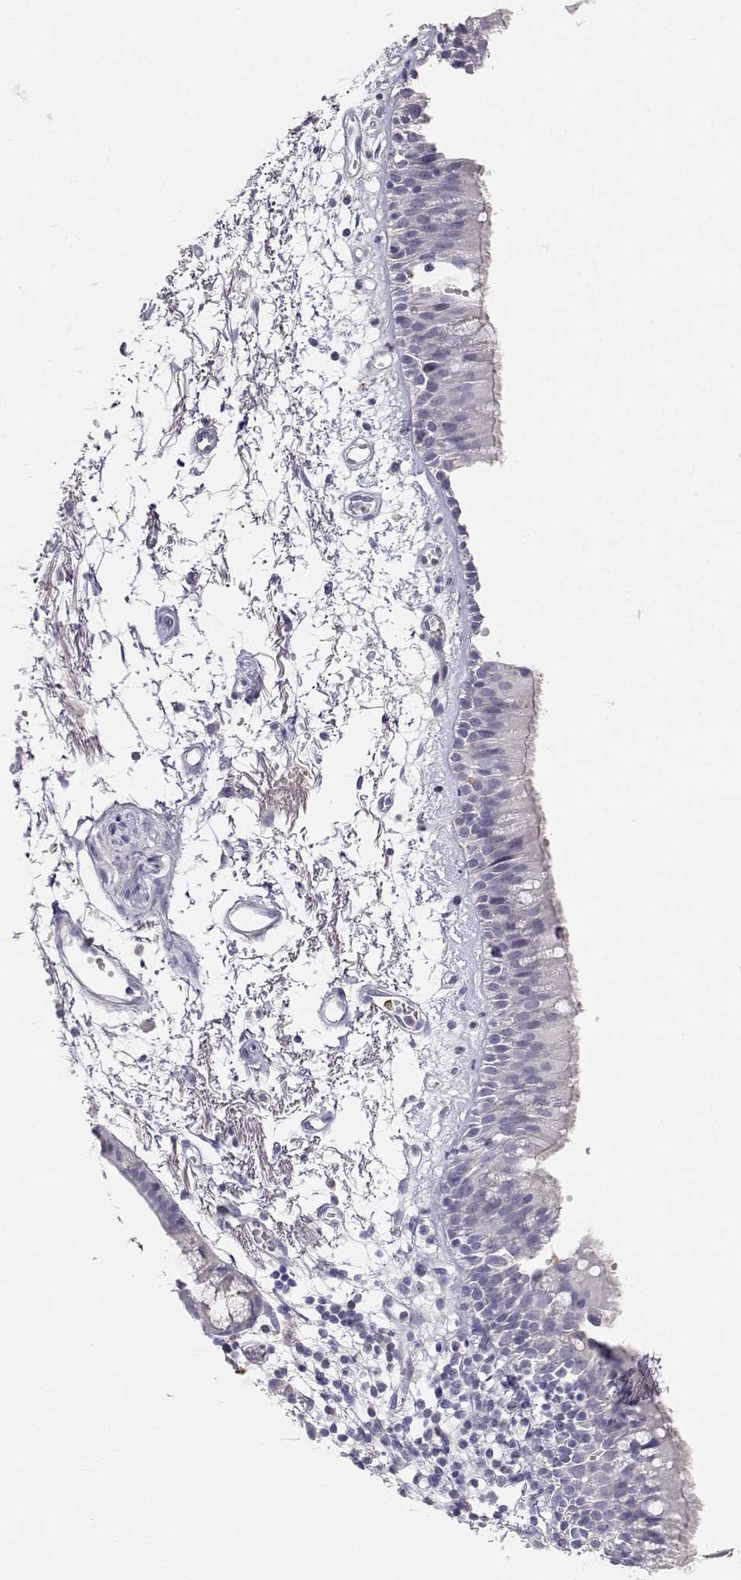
{"staining": {"intensity": "negative", "quantity": "none", "location": "none"}, "tissue": "bronchus", "cell_type": "Respiratory epithelial cells", "image_type": "normal", "snomed": [{"axis": "morphology", "description": "Normal tissue, NOS"}, {"axis": "morphology", "description": "Squamous cell carcinoma, NOS"}, {"axis": "topography", "description": "Cartilage tissue"}, {"axis": "topography", "description": "Bronchus"}, {"axis": "topography", "description": "Lung"}], "caption": "High power microscopy image of an immunohistochemistry (IHC) photomicrograph of normal bronchus, revealing no significant positivity in respiratory epithelial cells. (DAB (3,3'-diaminobenzidine) immunohistochemistry (IHC) visualized using brightfield microscopy, high magnification).", "gene": "CDHR1", "patient": {"sex": "male", "age": 66}}